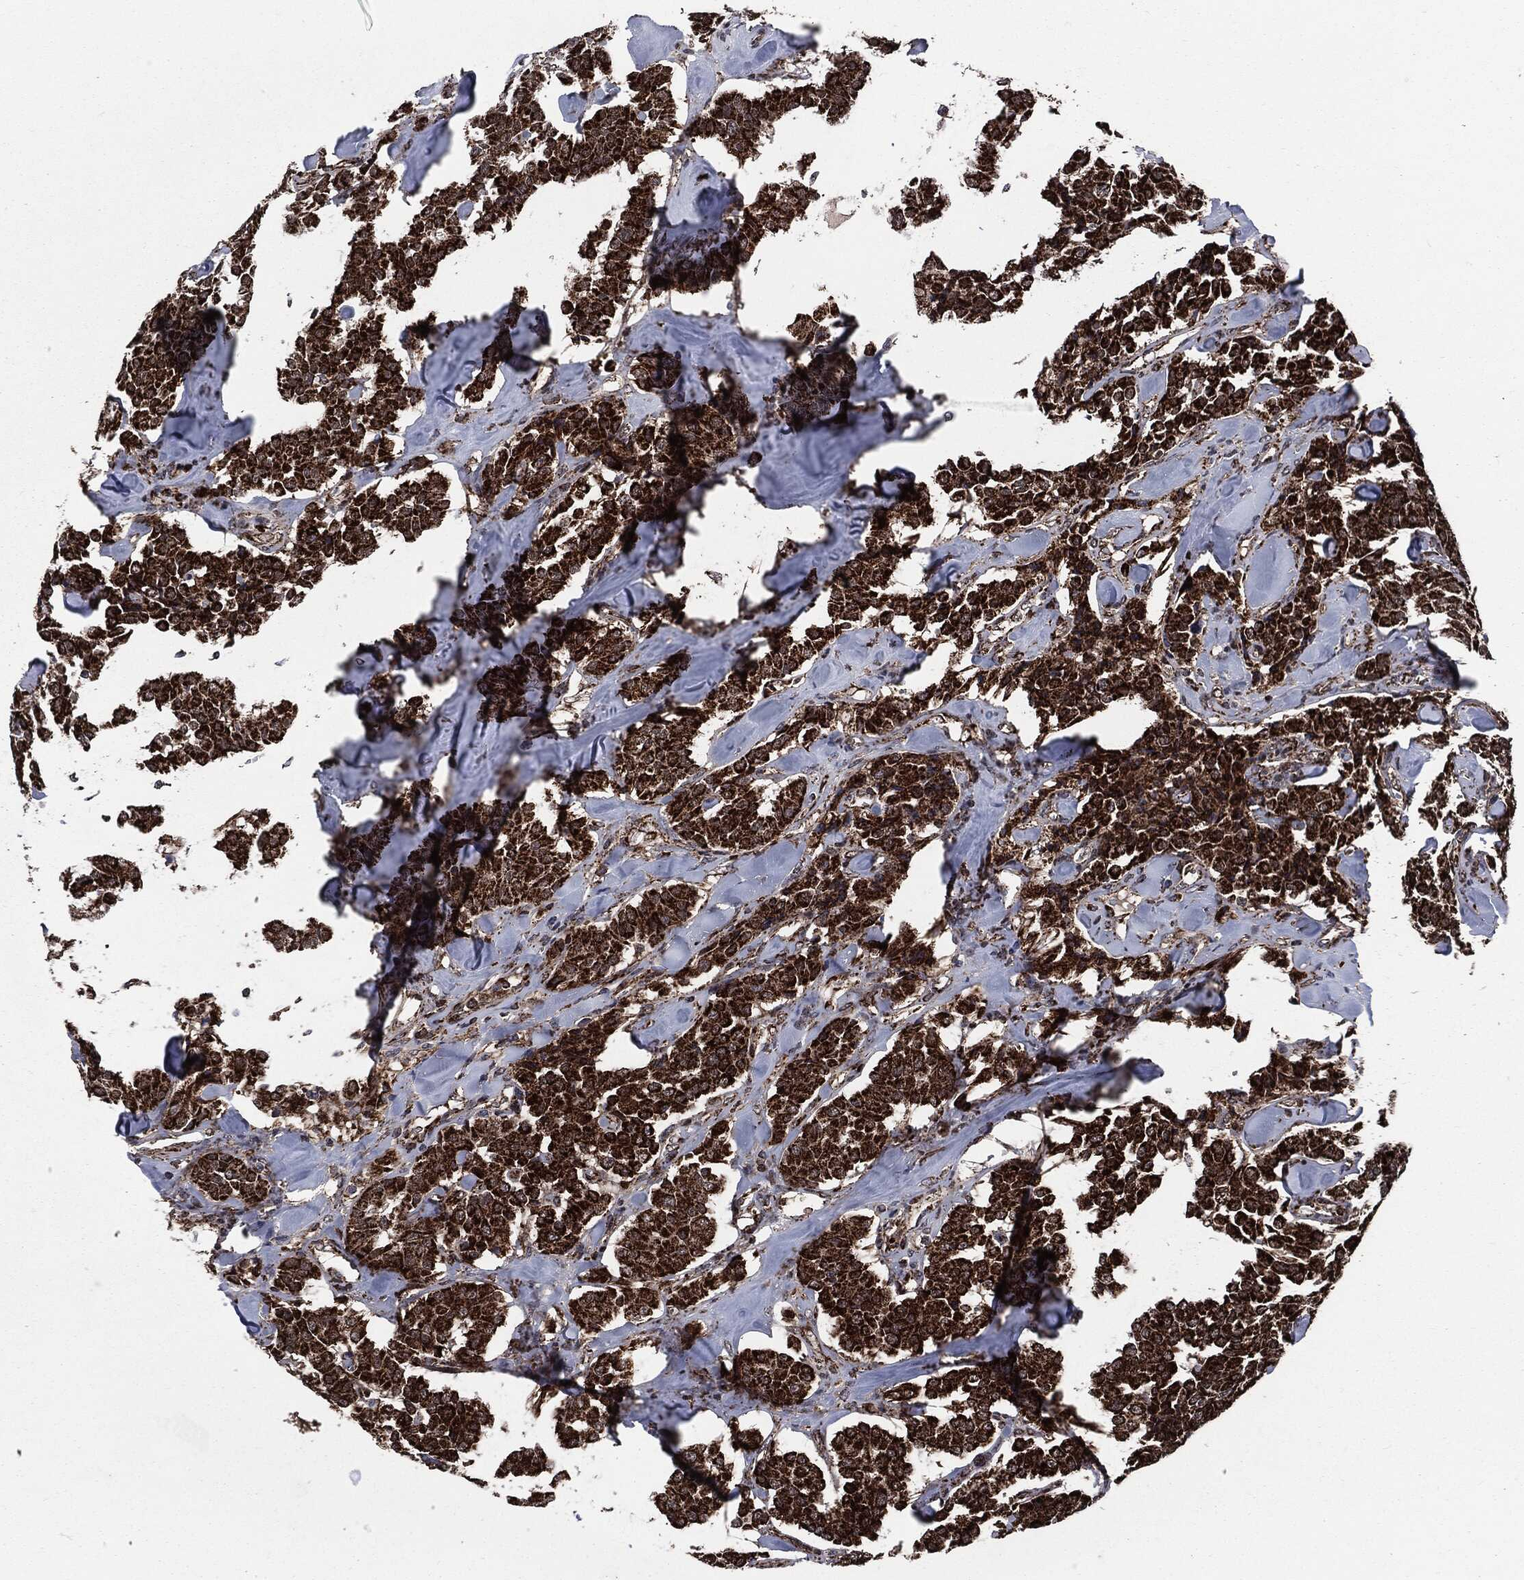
{"staining": {"intensity": "strong", "quantity": ">75%", "location": "cytoplasmic/membranous"}, "tissue": "carcinoid", "cell_type": "Tumor cells", "image_type": "cancer", "snomed": [{"axis": "morphology", "description": "Carcinoid, malignant, NOS"}, {"axis": "topography", "description": "Pancreas"}], "caption": "An IHC photomicrograph of neoplastic tissue is shown. Protein staining in brown labels strong cytoplasmic/membranous positivity in carcinoid (malignant) within tumor cells.", "gene": "FH", "patient": {"sex": "male", "age": 41}}